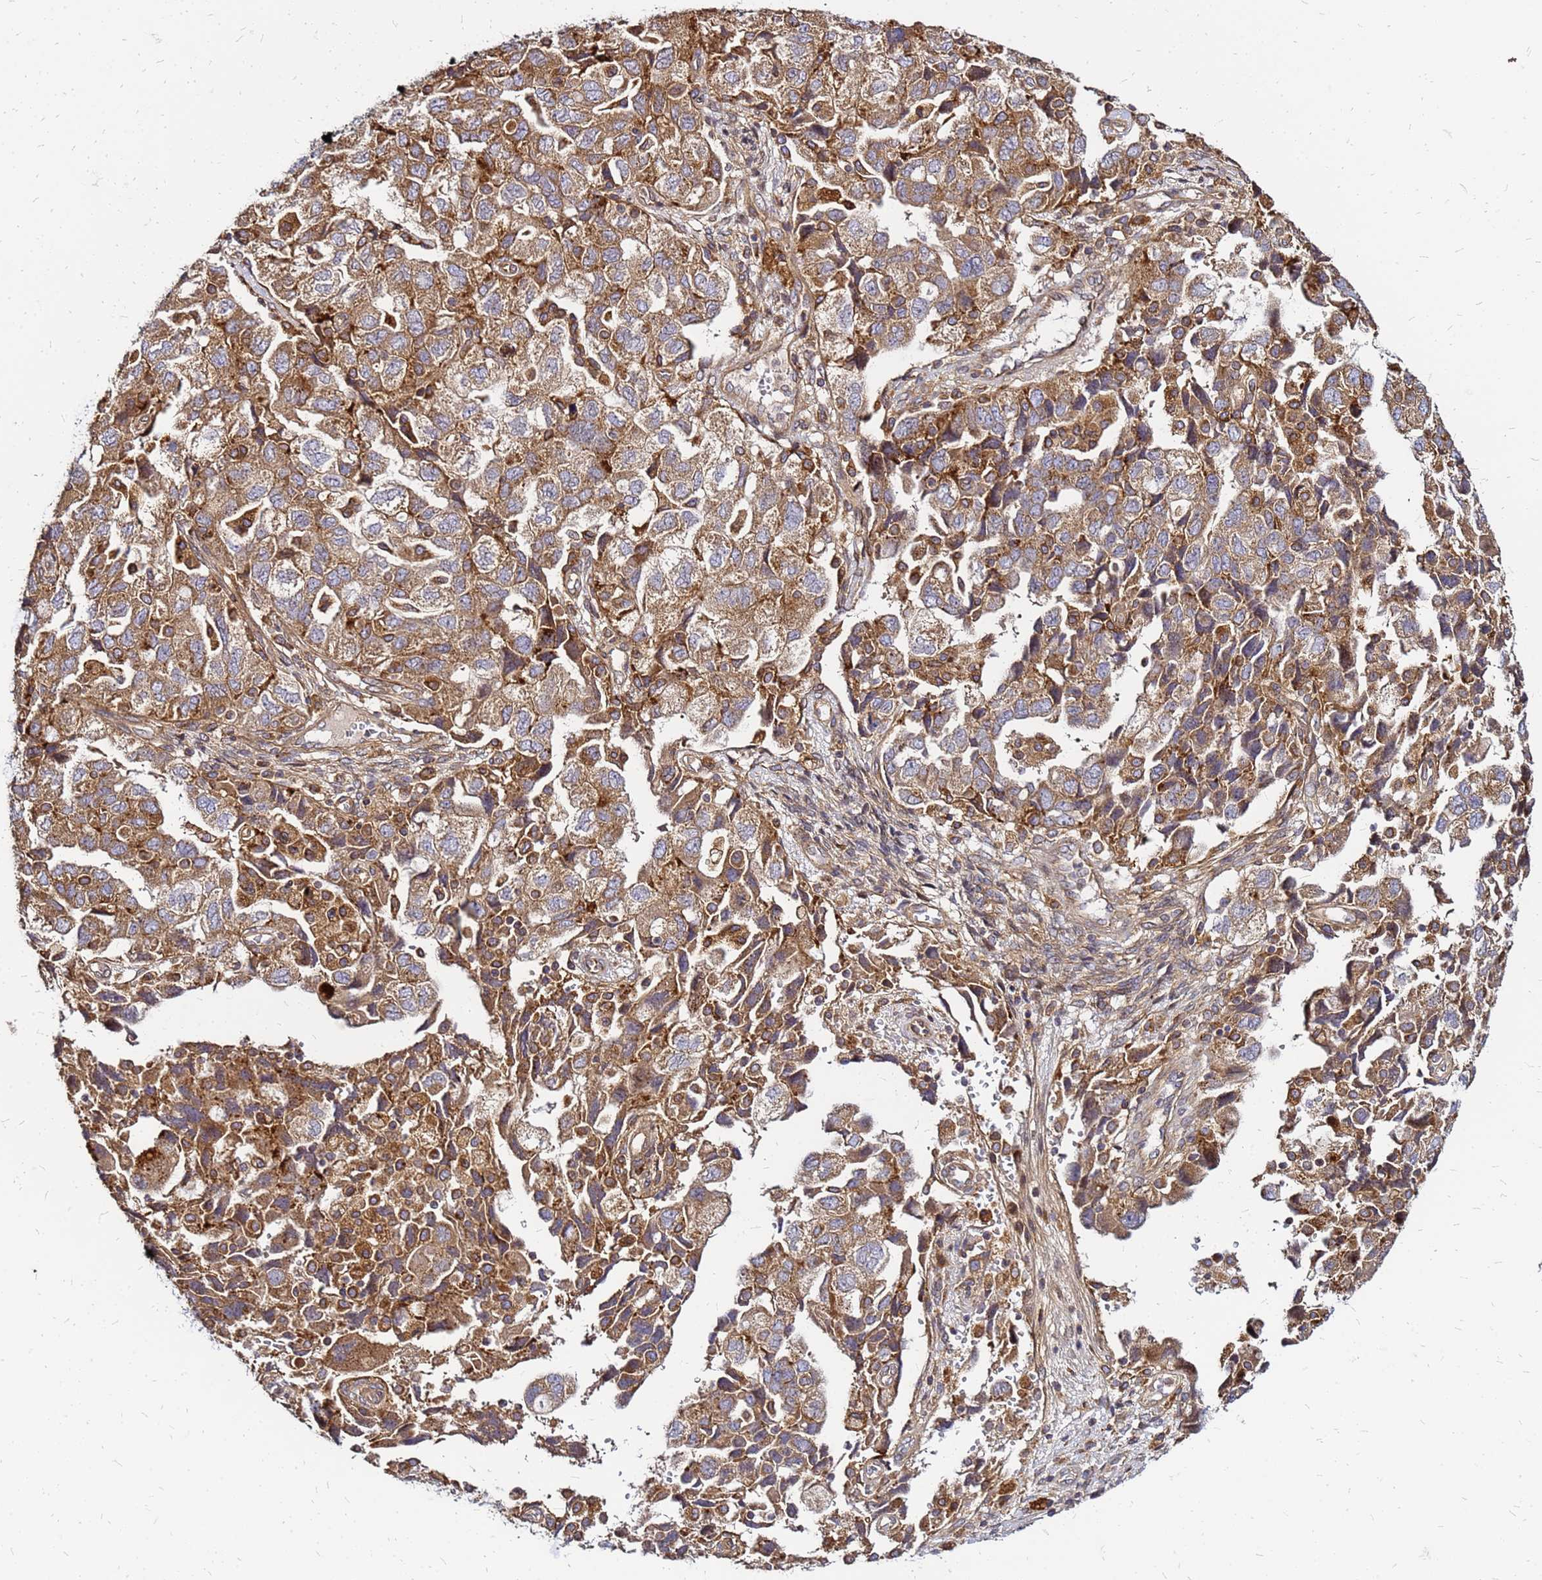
{"staining": {"intensity": "moderate", "quantity": ">75%", "location": "cytoplasmic/membranous"}, "tissue": "ovarian cancer", "cell_type": "Tumor cells", "image_type": "cancer", "snomed": [{"axis": "morphology", "description": "Carcinoma, NOS"}, {"axis": "morphology", "description": "Cystadenocarcinoma, serous, NOS"}, {"axis": "topography", "description": "Ovary"}], "caption": "A medium amount of moderate cytoplasmic/membranous staining is present in approximately >75% of tumor cells in carcinoma (ovarian) tissue. The staining was performed using DAB (3,3'-diaminobenzidine), with brown indicating positive protein expression. Nuclei are stained blue with hematoxylin.", "gene": "CYBC1", "patient": {"sex": "female", "age": 69}}